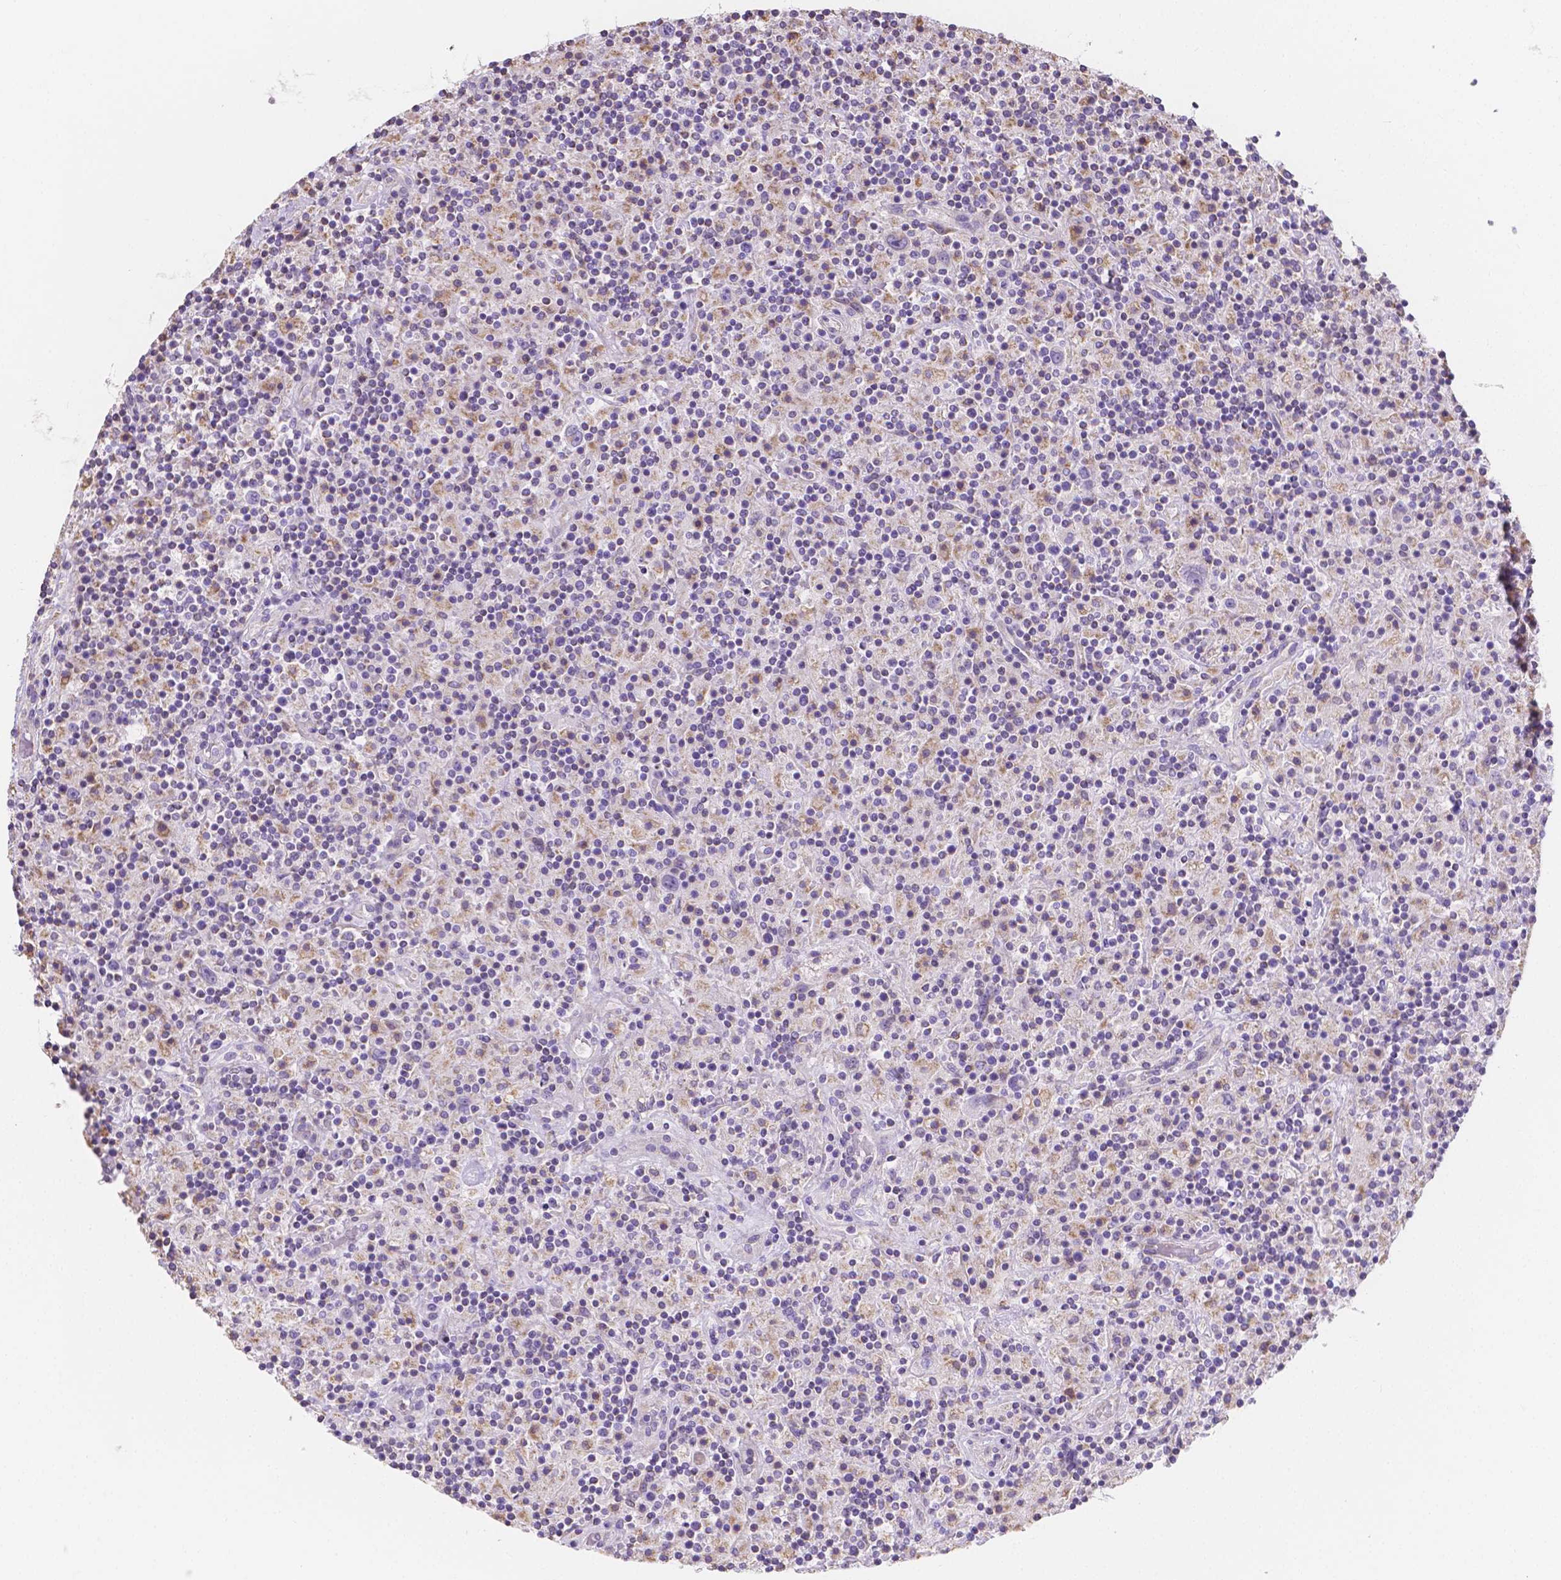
{"staining": {"intensity": "negative", "quantity": "none", "location": "none"}, "tissue": "lymphoma", "cell_type": "Tumor cells", "image_type": "cancer", "snomed": [{"axis": "morphology", "description": "Hodgkin's disease, NOS"}, {"axis": "topography", "description": "Lymph node"}], "caption": "An image of human lymphoma is negative for staining in tumor cells.", "gene": "TMEM130", "patient": {"sex": "male", "age": 70}}